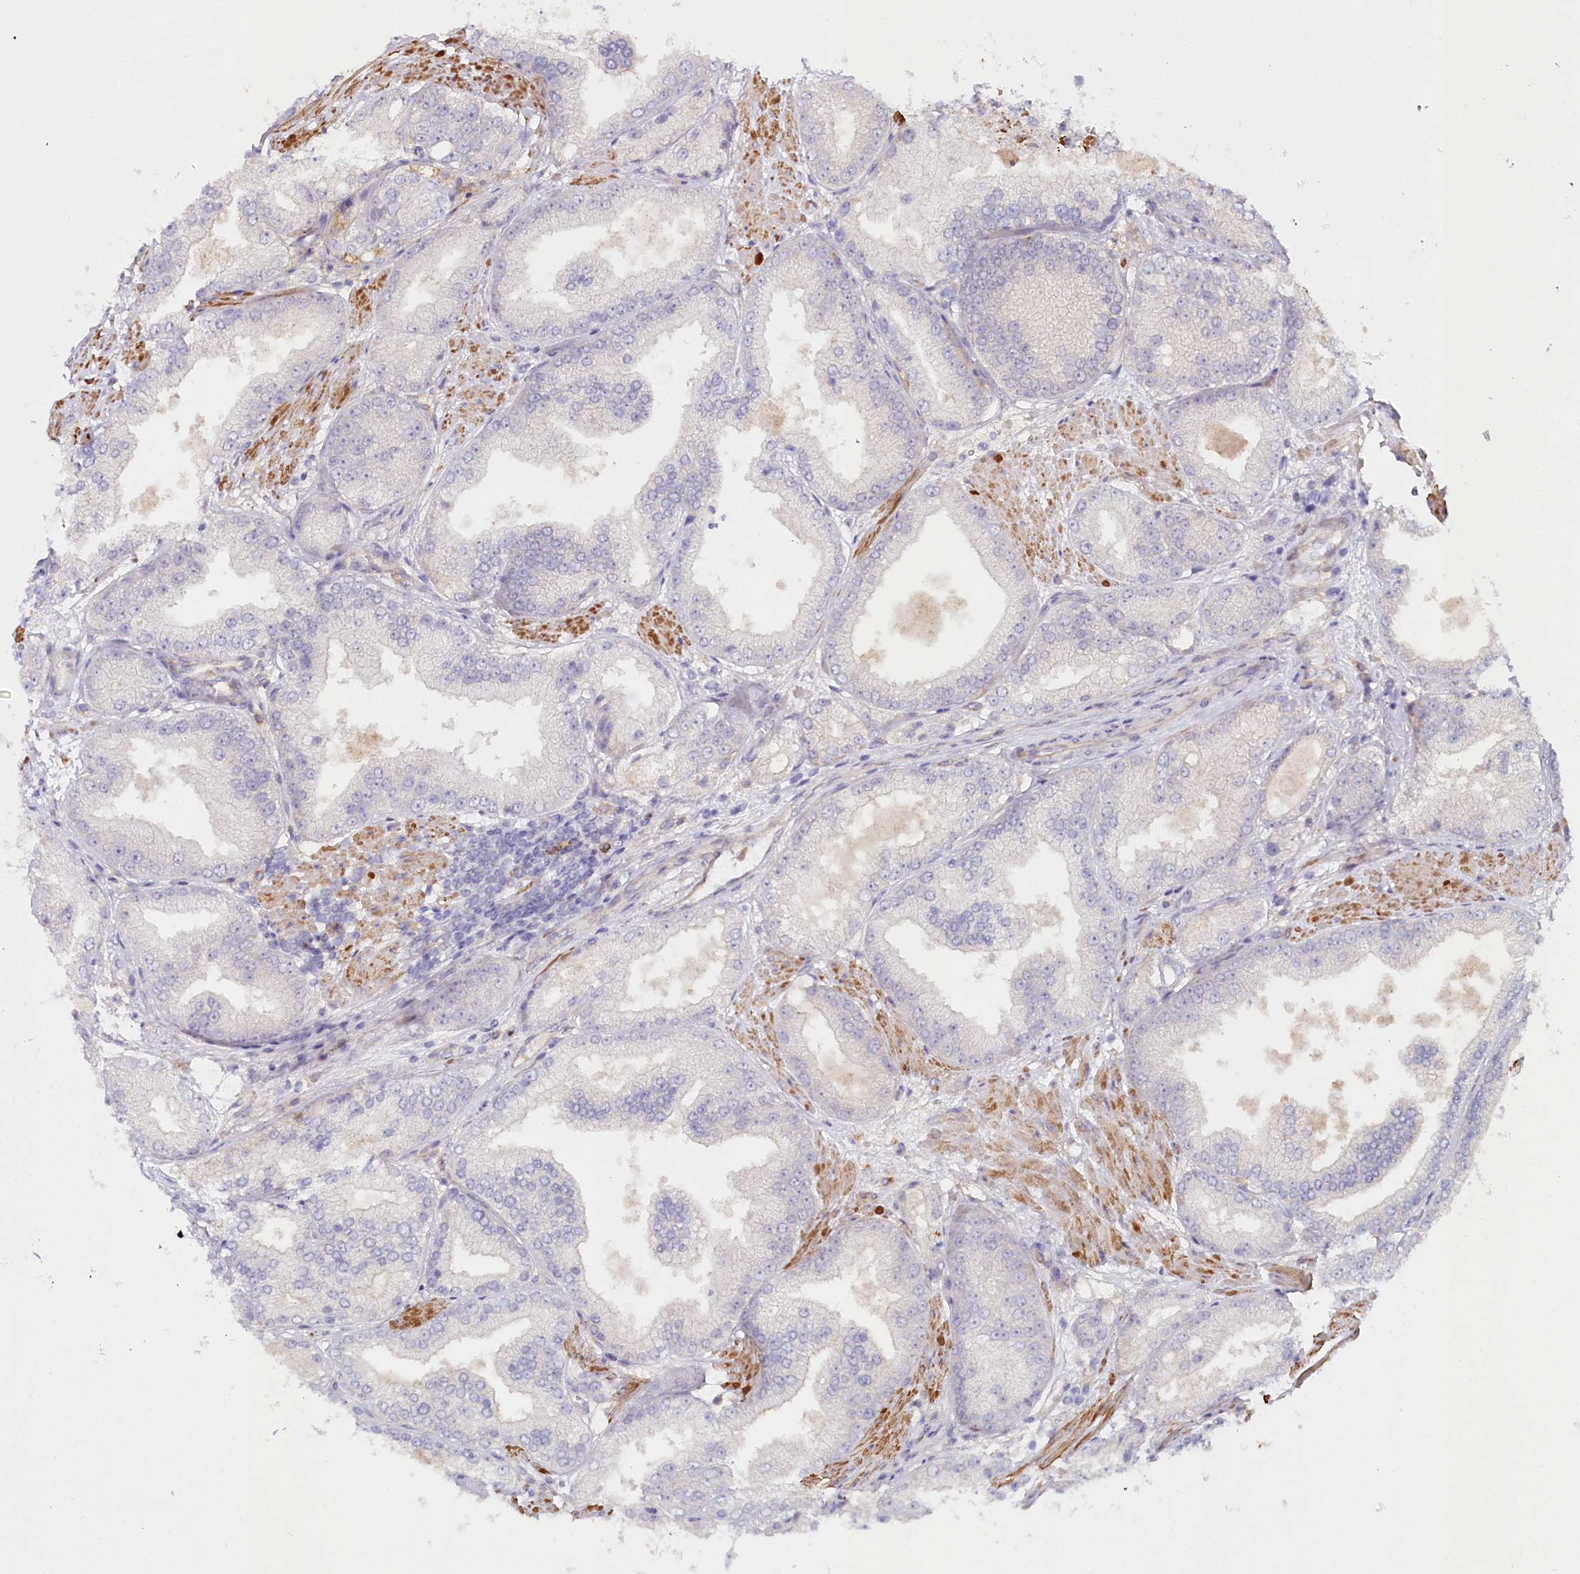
{"staining": {"intensity": "negative", "quantity": "none", "location": "none"}, "tissue": "prostate cancer", "cell_type": "Tumor cells", "image_type": "cancer", "snomed": [{"axis": "morphology", "description": "Adenocarcinoma, Low grade"}, {"axis": "topography", "description": "Prostate"}], "caption": "Prostate cancer (low-grade adenocarcinoma) stained for a protein using IHC demonstrates no positivity tumor cells.", "gene": "ALDH3B1", "patient": {"sex": "male", "age": 67}}